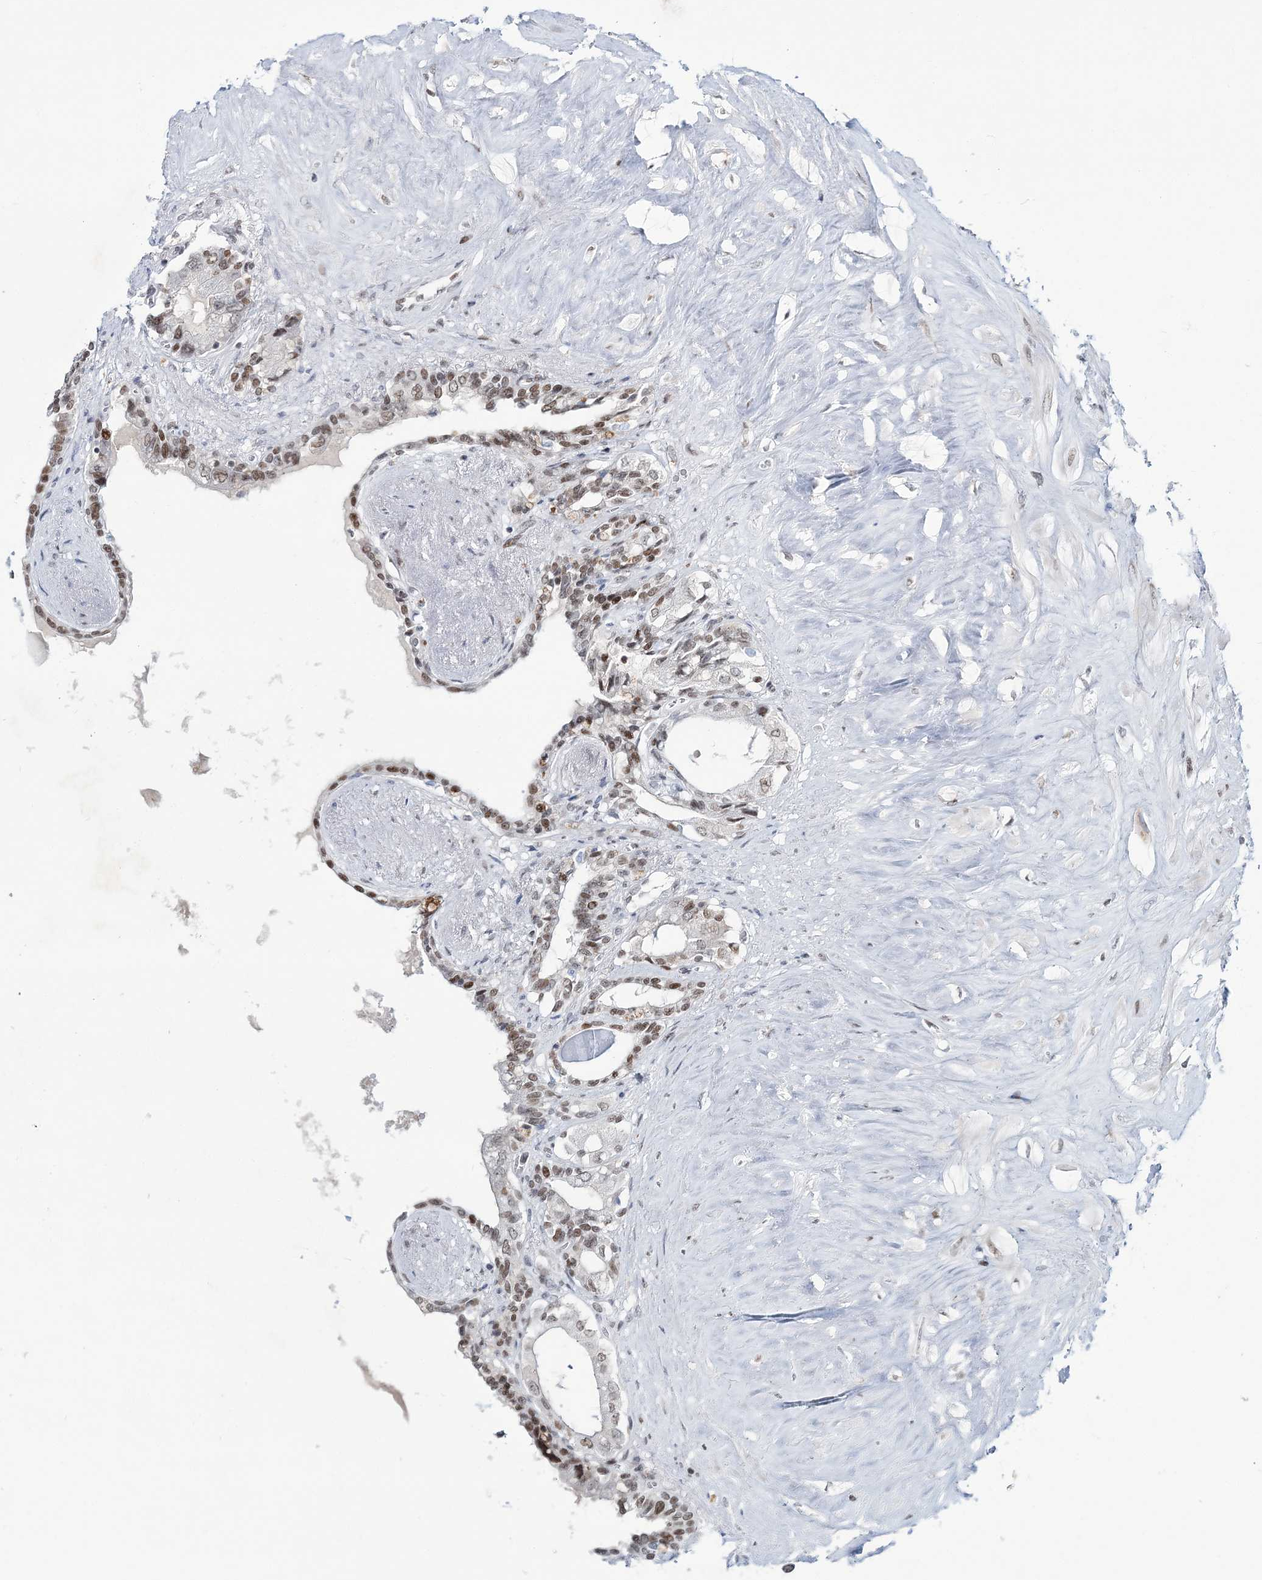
{"staining": {"intensity": "moderate", "quantity": "<25%", "location": "nuclear"}, "tissue": "seminal vesicle", "cell_type": "Glandular cells", "image_type": "normal", "snomed": [{"axis": "morphology", "description": "Normal tissue, NOS"}, {"axis": "topography", "description": "Seminal veicle"}], "caption": "Immunohistochemical staining of unremarkable seminal vesicle reveals <25% levels of moderate nuclear protein staining in approximately <25% of glandular cells.", "gene": "LRRFIP2", "patient": {"sex": "male", "age": 63}}